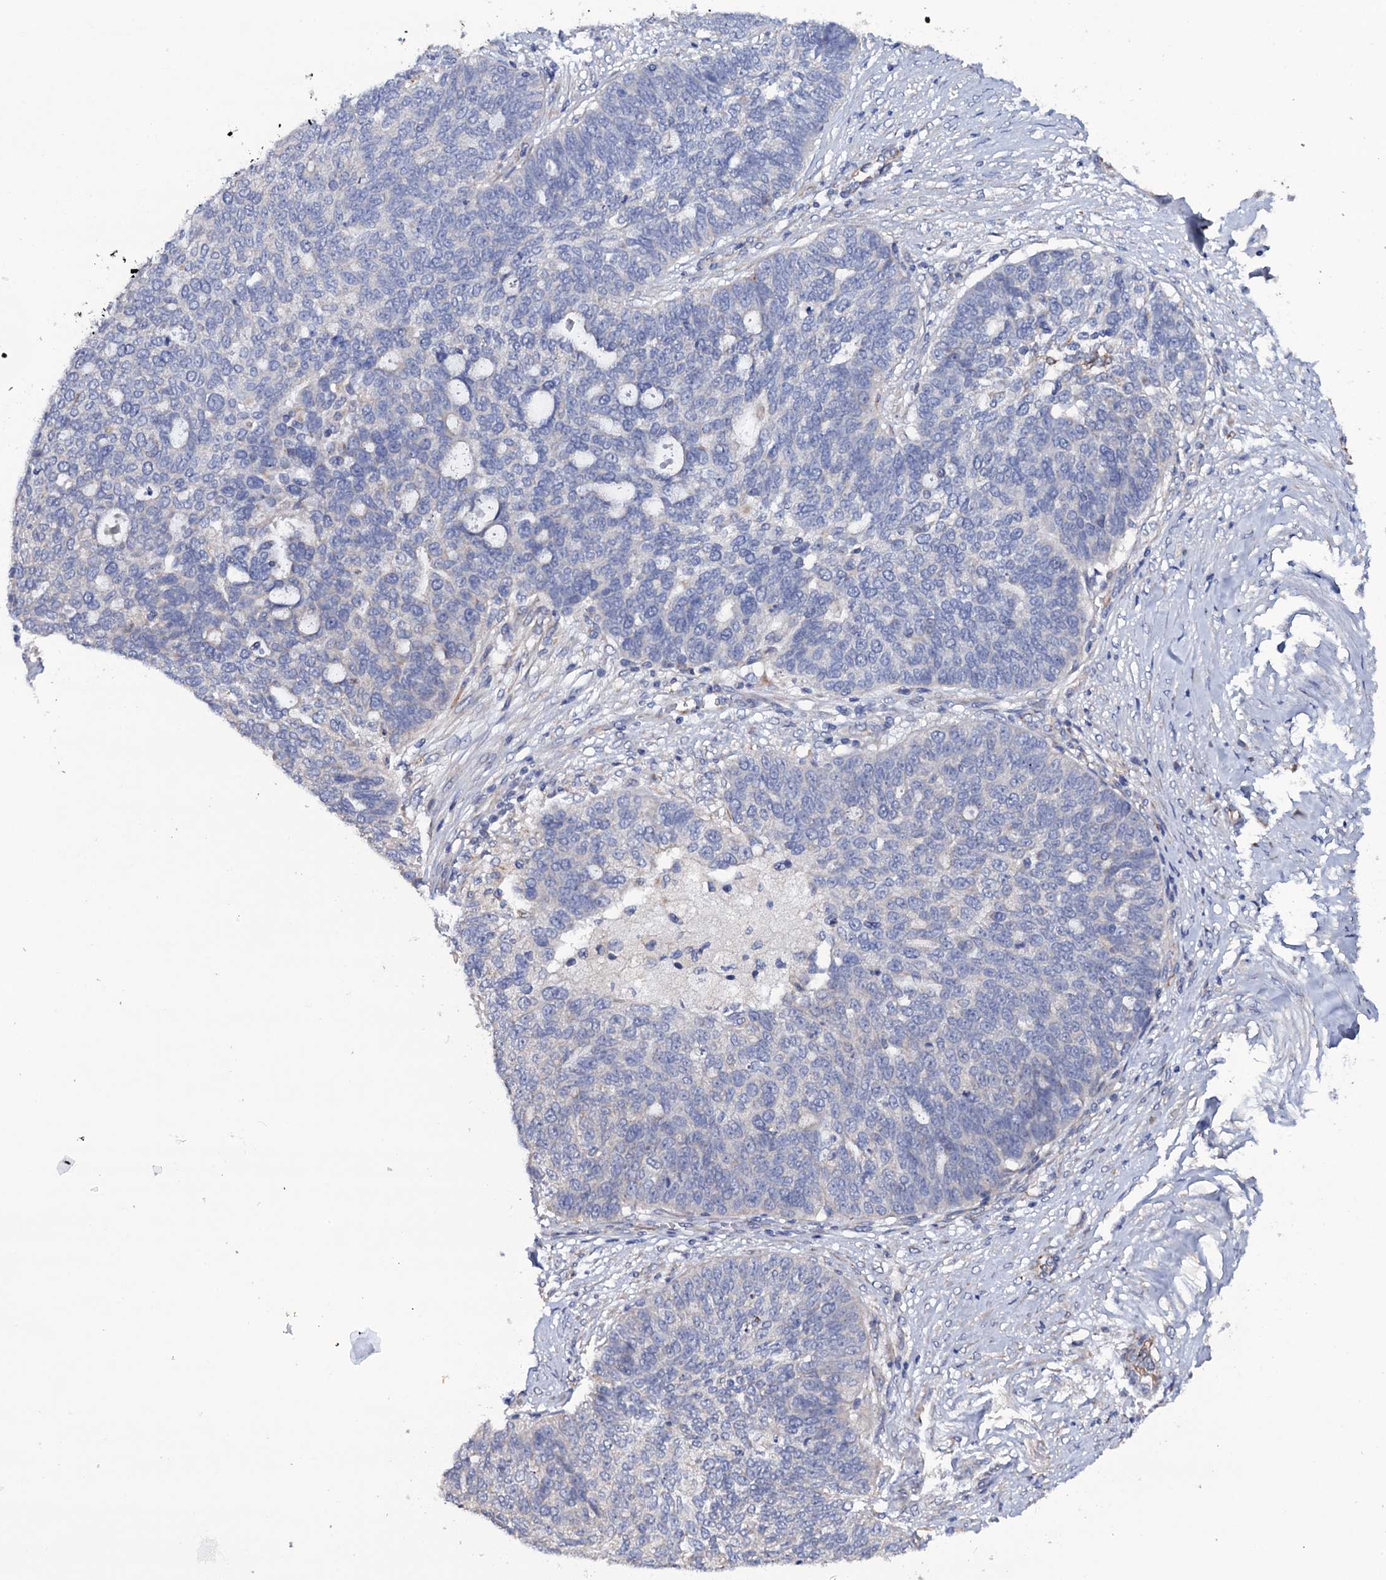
{"staining": {"intensity": "negative", "quantity": "none", "location": "none"}, "tissue": "ovarian cancer", "cell_type": "Tumor cells", "image_type": "cancer", "snomed": [{"axis": "morphology", "description": "Cystadenocarcinoma, serous, NOS"}, {"axis": "topography", "description": "Ovary"}], "caption": "The immunohistochemistry (IHC) photomicrograph has no significant expression in tumor cells of ovarian serous cystadenocarcinoma tissue.", "gene": "BCL2L14", "patient": {"sex": "female", "age": 59}}